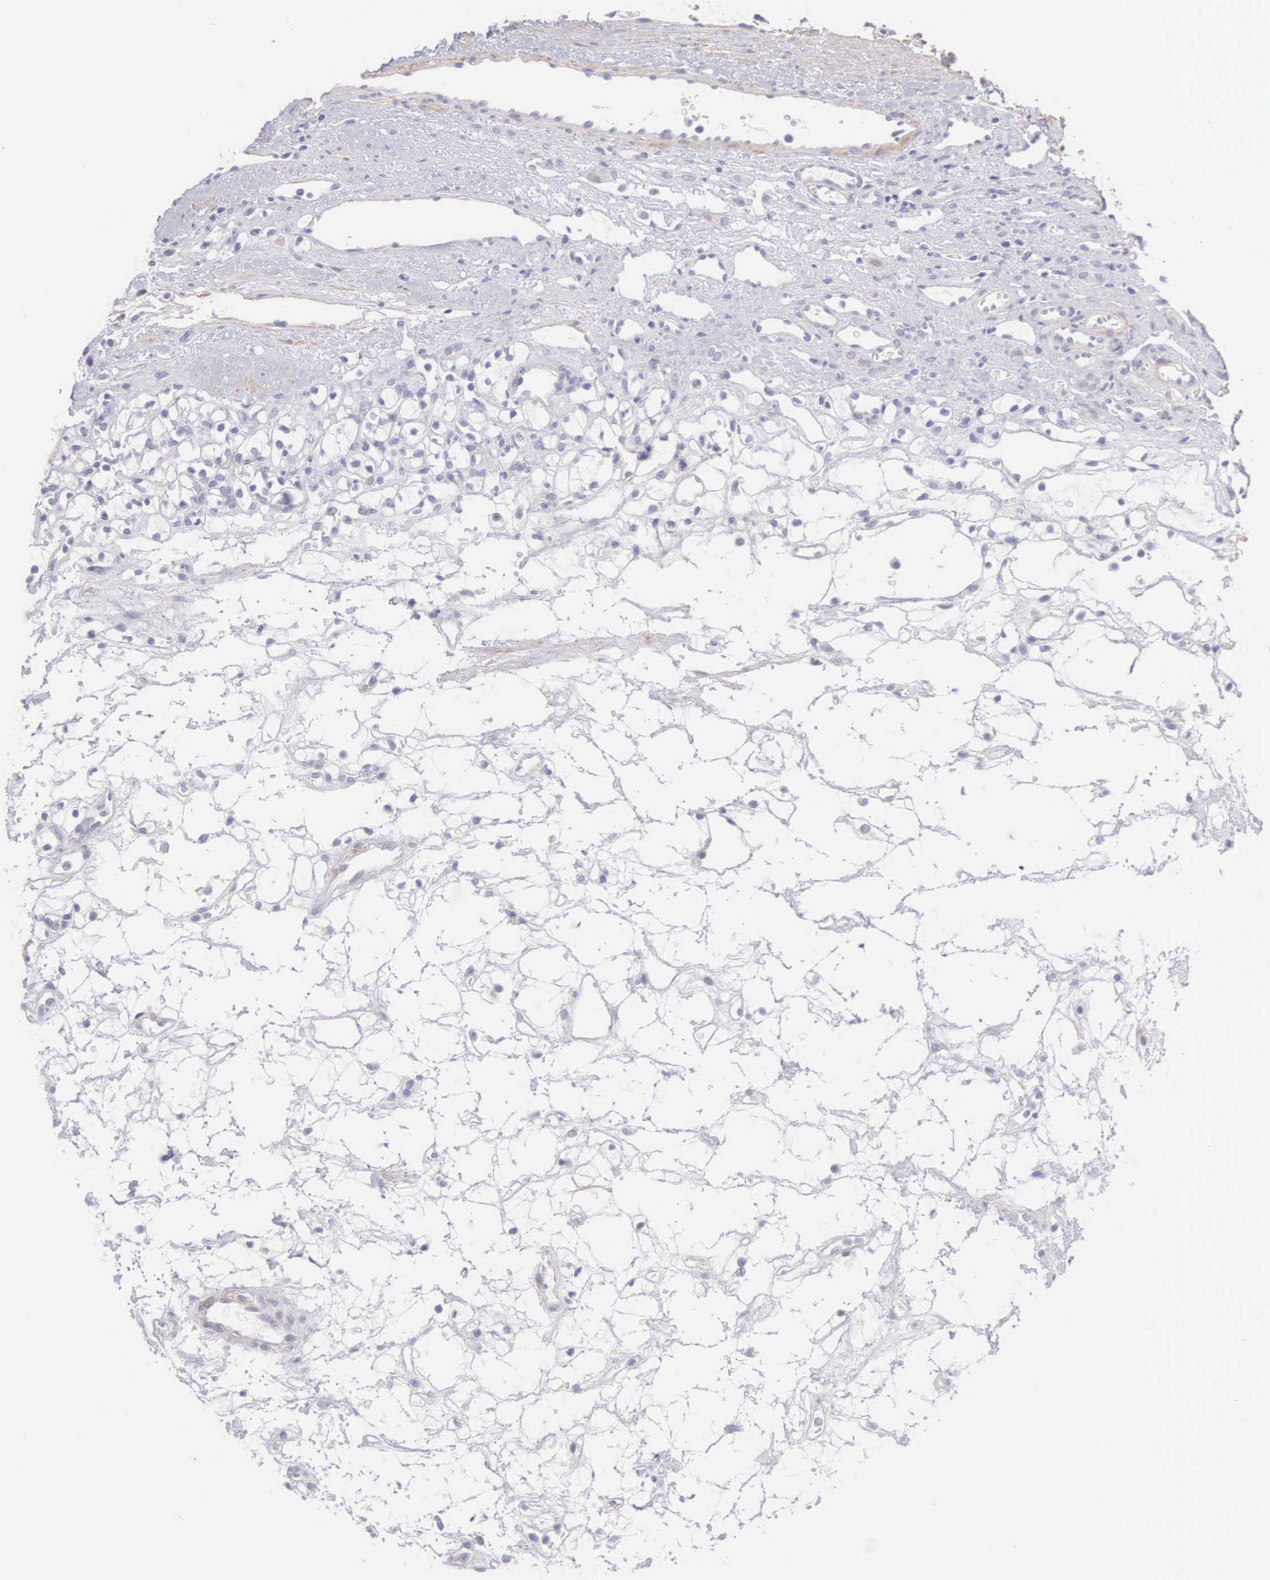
{"staining": {"intensity": "negative", "quantity": "none", "location": "none"}, "tissue": "renal cancer", "cell_type": "Tumor cells", "image_type": "cancer", "snomed": [{"axis": "morphology", "description": "Adenocarcinoma, NOS"}, {"axis": "topography", "description": "Kidney"}], "caption": "There is no significant expression in tumor cells of adenocarcinoma (renal).", "gene": "ARFGAP3", "patient": {"sex": "female", "age": 60}}